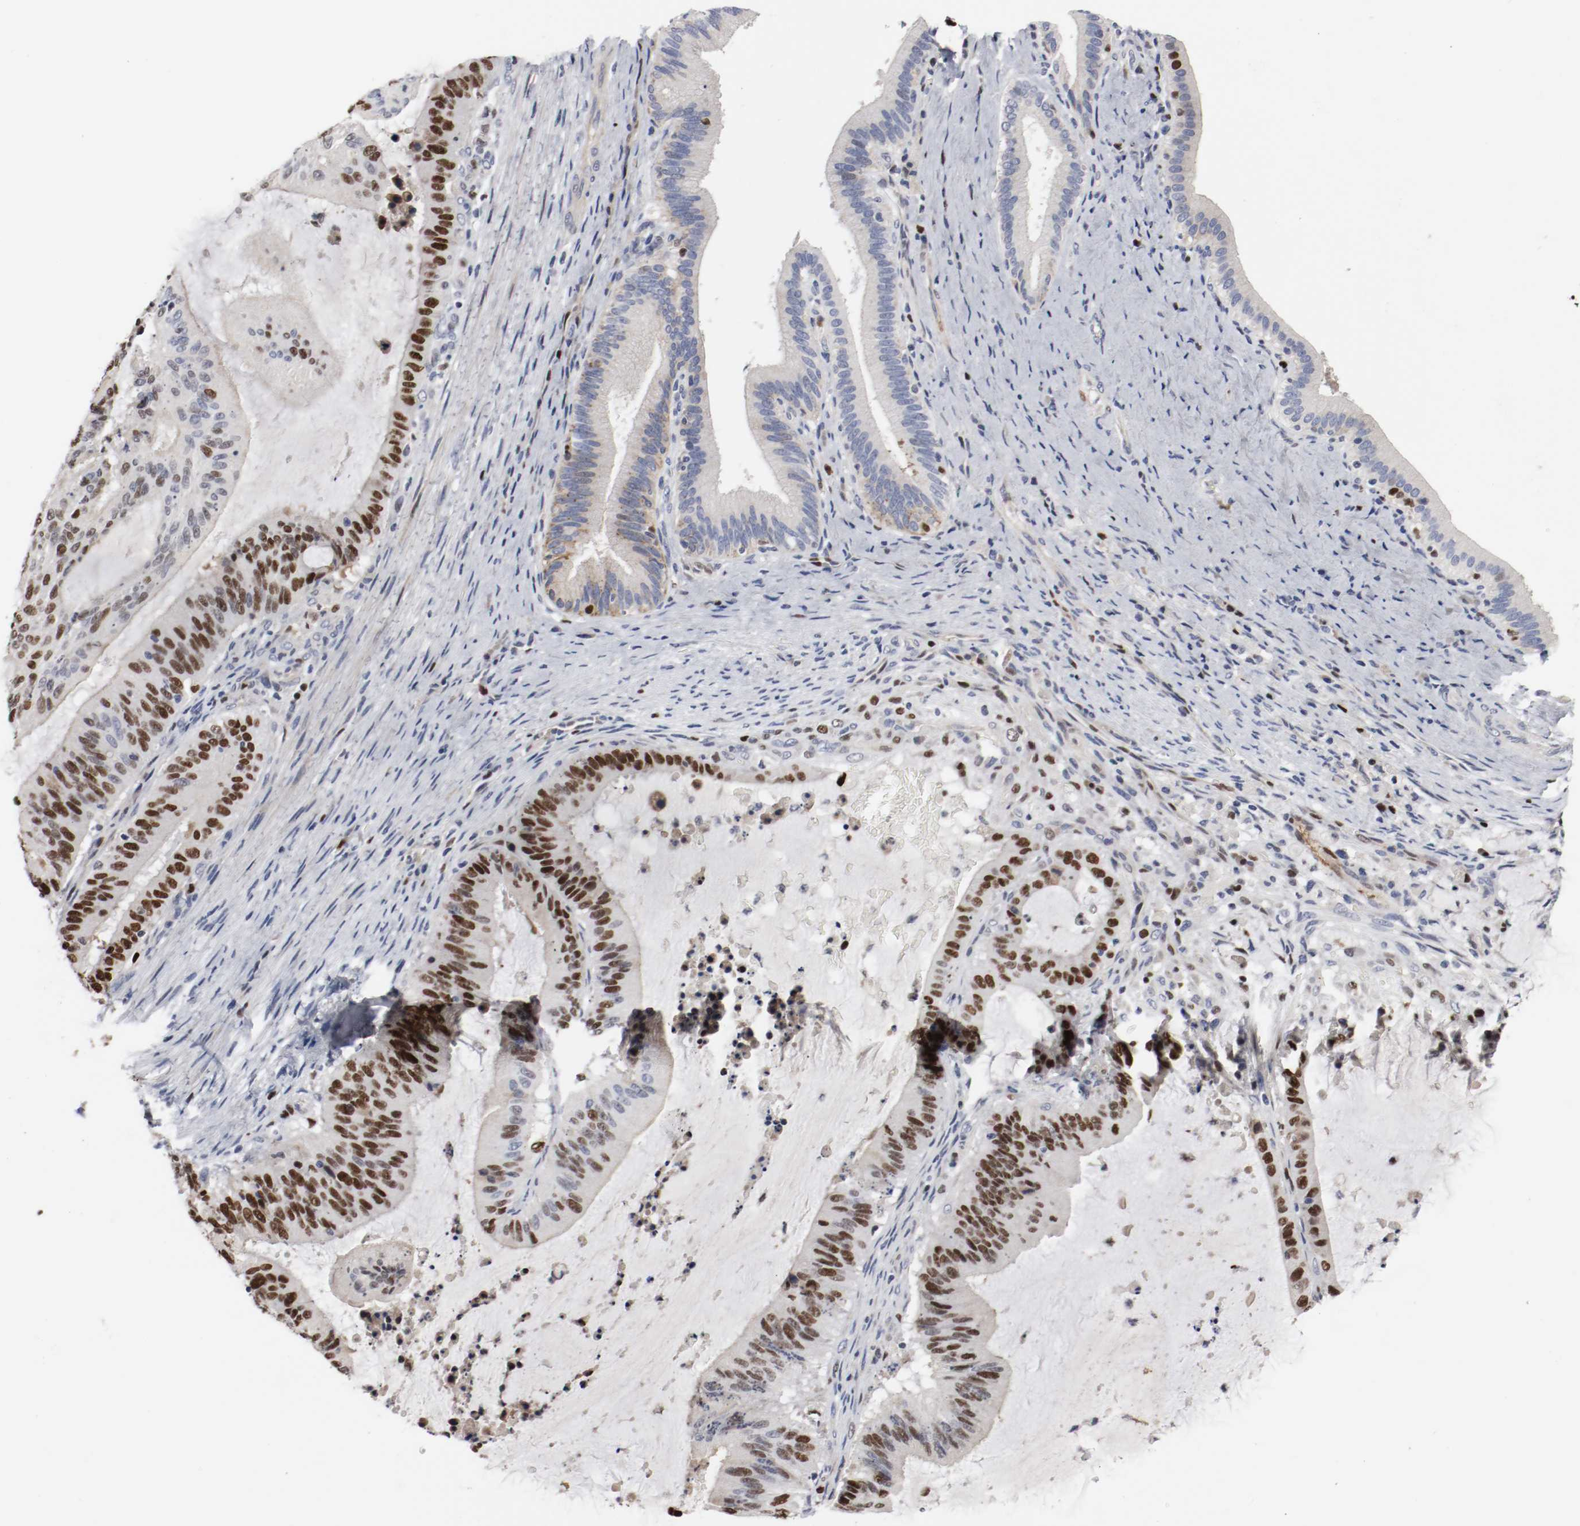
{"staining": {"intensity": "strong", "quantity": "25%-75%", "location": "nuclear"}, "tissue": "liver cancer", "cell_type": "Tumor cells", "image_type": "cancer", "snomed": [{"axis": "morphology", "description": "Cholangiocarcinoma"}, {"axis": "topography", "description": "Liver"}], "caption": "The micrograph displays a brown stain indicating the presence of a protein in the nuclear of tumor cells in liver cancer (cholangiocarcinoma). The protein of interest is stained brown, and the nuclei are stained in blue (DAB IHC with brightfield microscopy, high magnification).", "gene": "MCM6", "patient": {"sex": "female", "age": 73}}